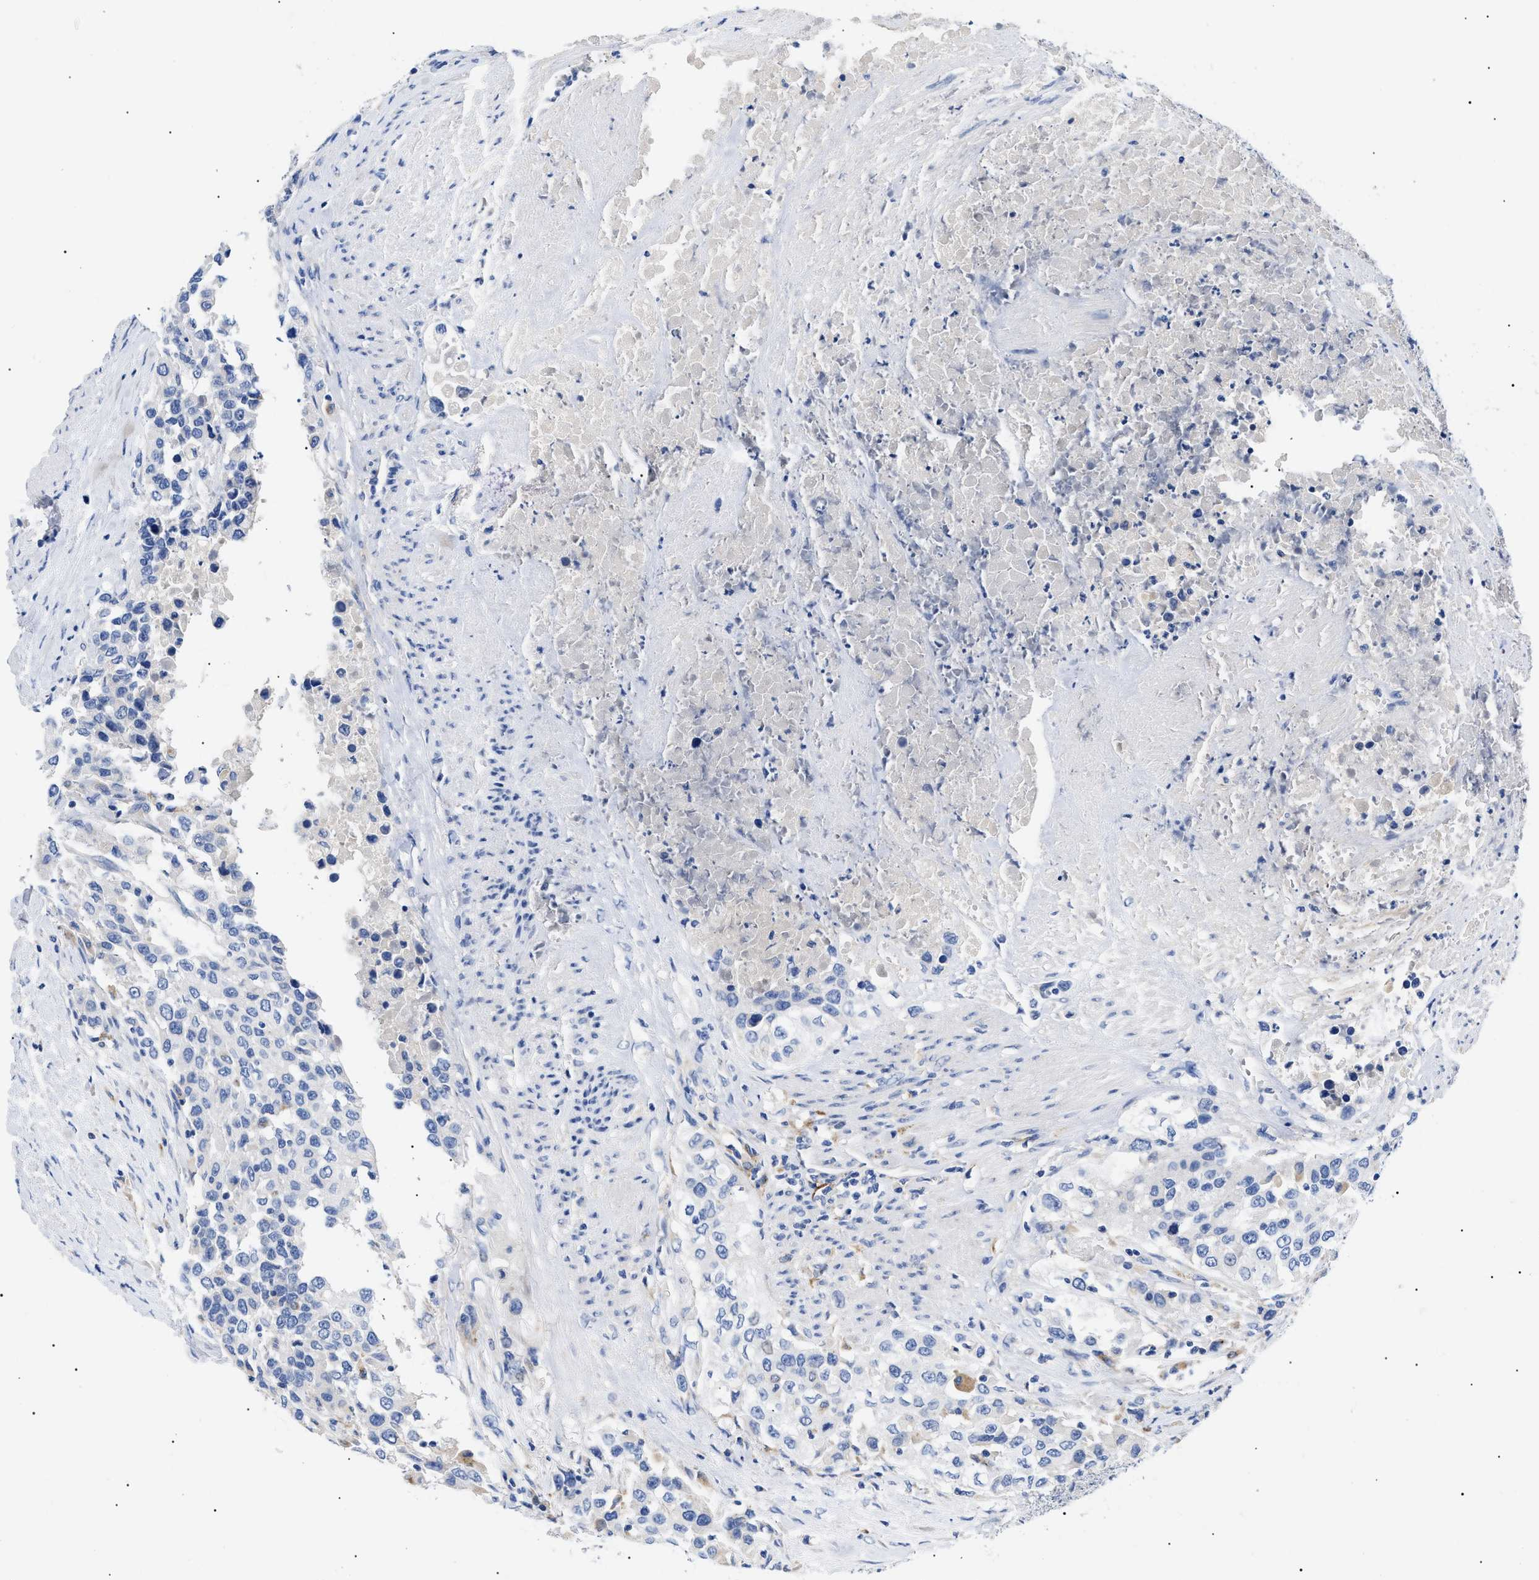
{"staining": {"intensity": "negative", "quantity": "none", "location": "none"}, "tissue": "urothelial cancer", "cell_type": "Tumor cells", "image_type": "cancer", "snomed": [{"axis": "morphology", "description": "Urothelial carcinoma, High grade"}, {"axis": "topography", "description": "Urinary bladder"}], "caption": "A histopathology image of urothelial carcinoma (high-grade) stained for a protein displays no brown staining in tumor cells. (DAB (3,3'-diaminobenzidine) immunohistochemistry (IHC) with hematoxylin counter stain).", "gene": "ACKR1", "patient": {"sex": "female", "age": 80}}